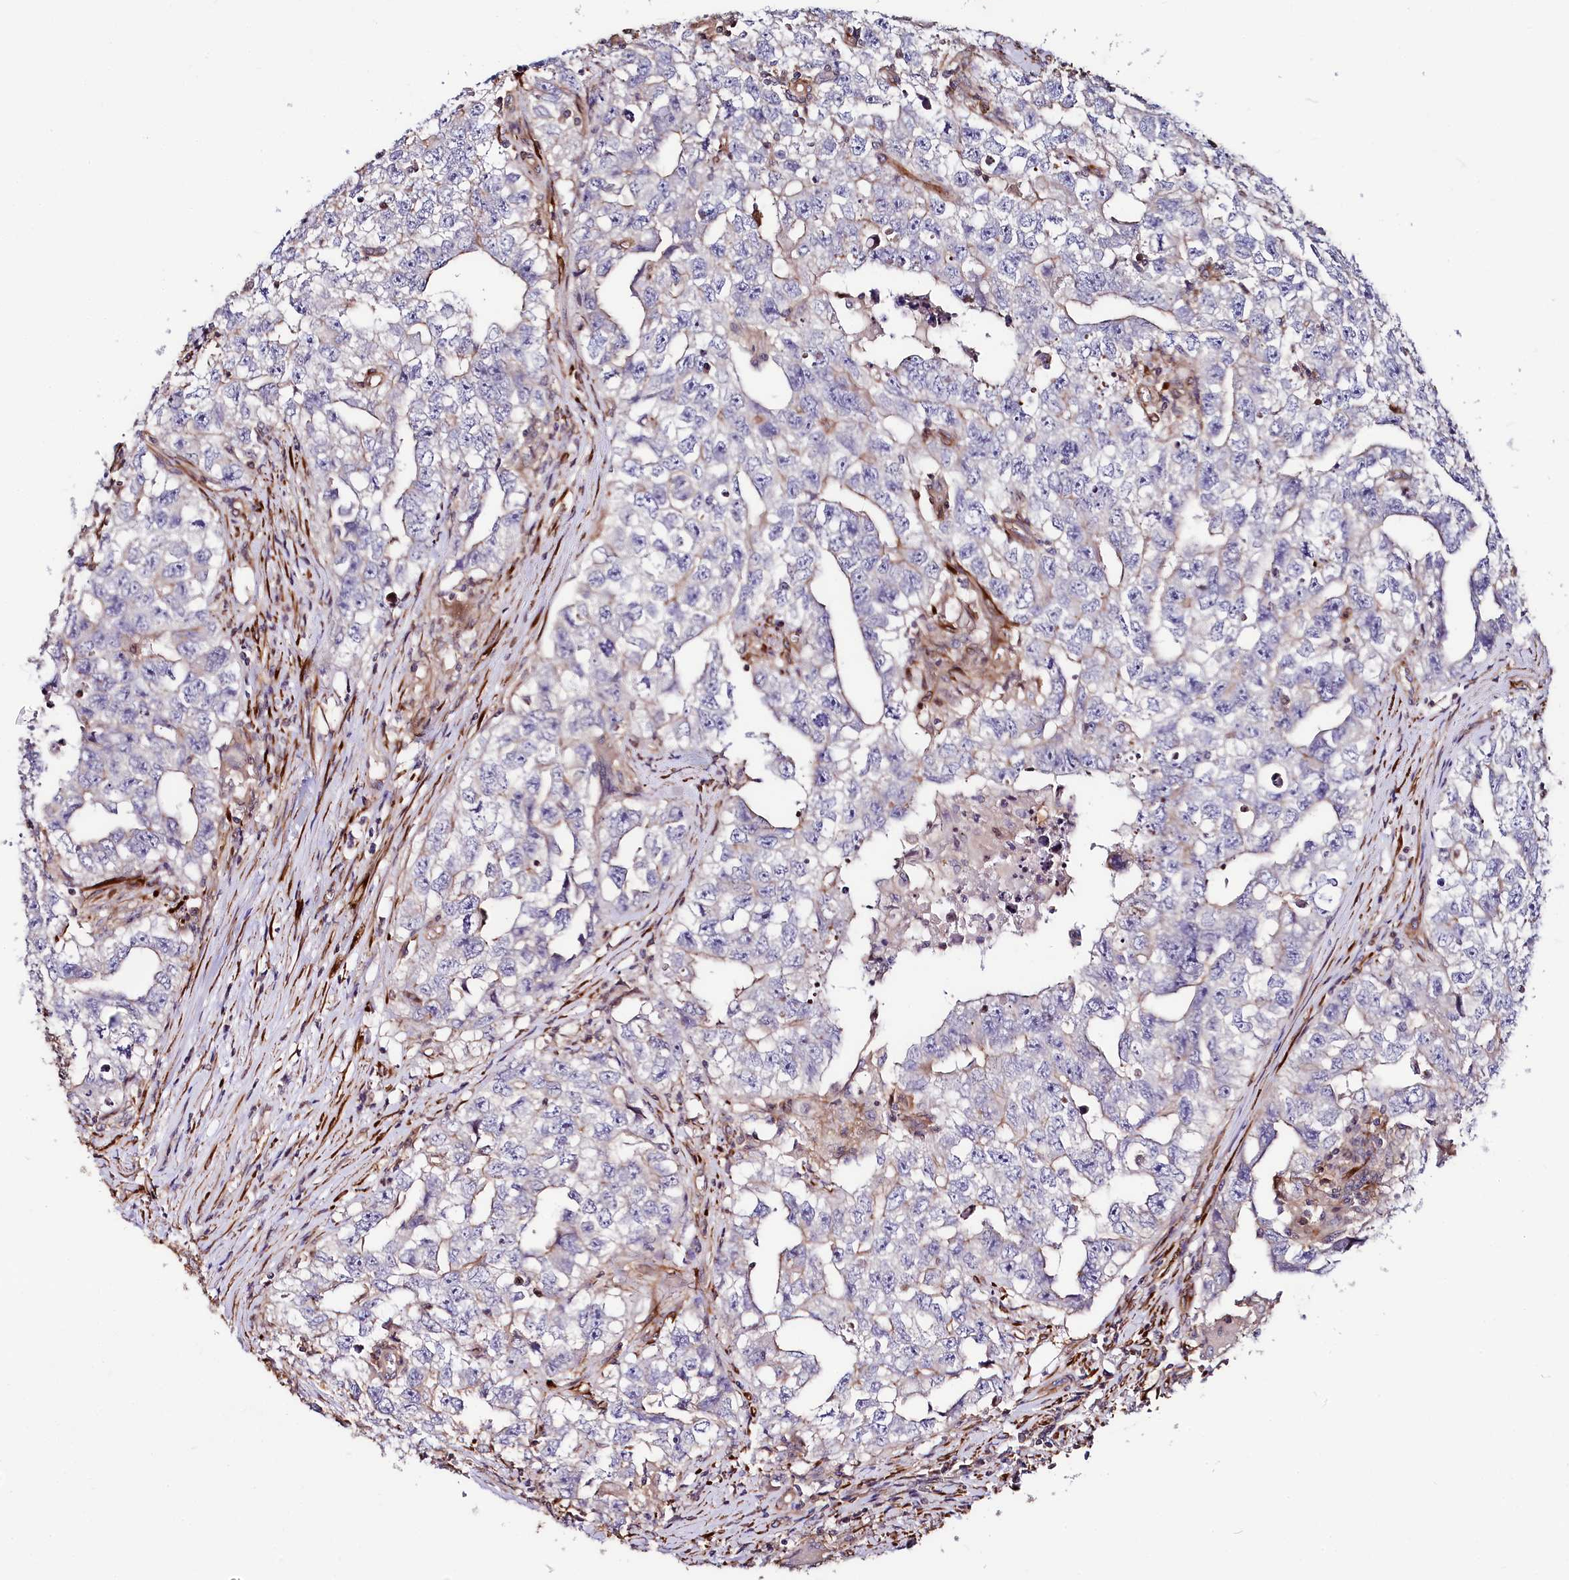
{"staining": {"intensity": "negative", "quantity": "none", "location": "none"}, "tissue": "testis cancer", "cell_type": "Tumor cells", "image_type": "cancer", "snomed": [{"axis": "morphology", "description": "Seminoma, NOS"}, {"axis": "morphology", "description": "Carcinoma, Embryonal, NOS"}, {"axis": "topography", "description": "Testis"}], "caption": "There is no significant staining in tumor cells of embryonal carcinoma (testis). (DAB (3,3'-diaminobenzidine) IHC with hematoxylin counter stain).", "gene": "FCHSD2", "patient": {"sex": "male", "age": 43}}